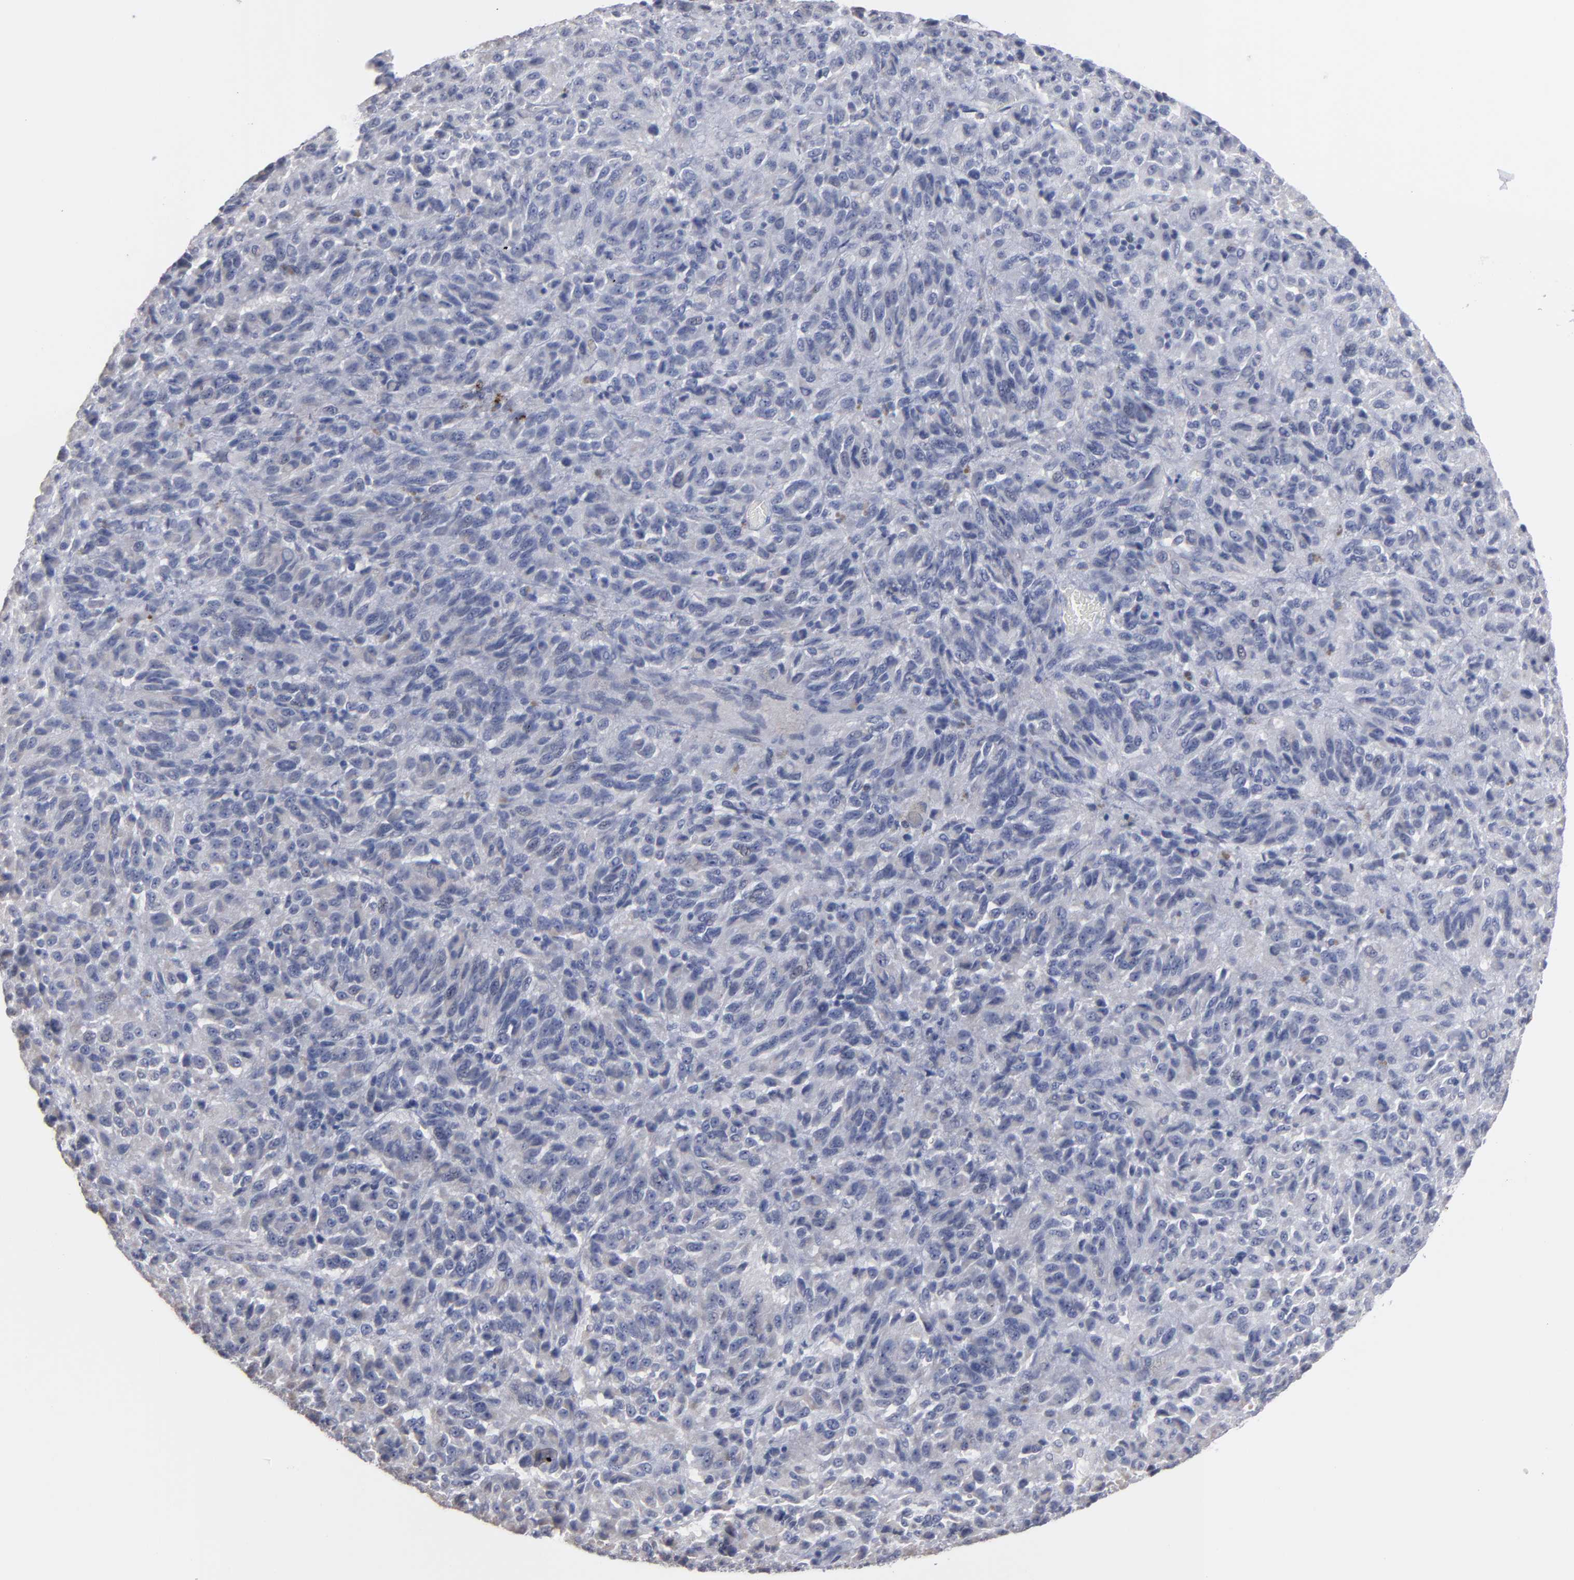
{"staining": {"intensity": "negative", "quantity": "none", "location": "none"}, "tissue": "melanoma", "cell_type": "Tumor cells", "image_type": "cancer", "snomed": [{"axis": "morphology", "description": "Malignant melanoma, Metastatic site"}, {"axis": "topography", "description": "Lung"}], "caption": "This photomicrograph is of malignant melanoma (metastatic site) stained with IHC to label a protein in brown with the nuclei are counter-stained blue. There is no expression in tumor cells.", "gene": "RPH3A", "patient": {"sex": "male", "age": 64}}